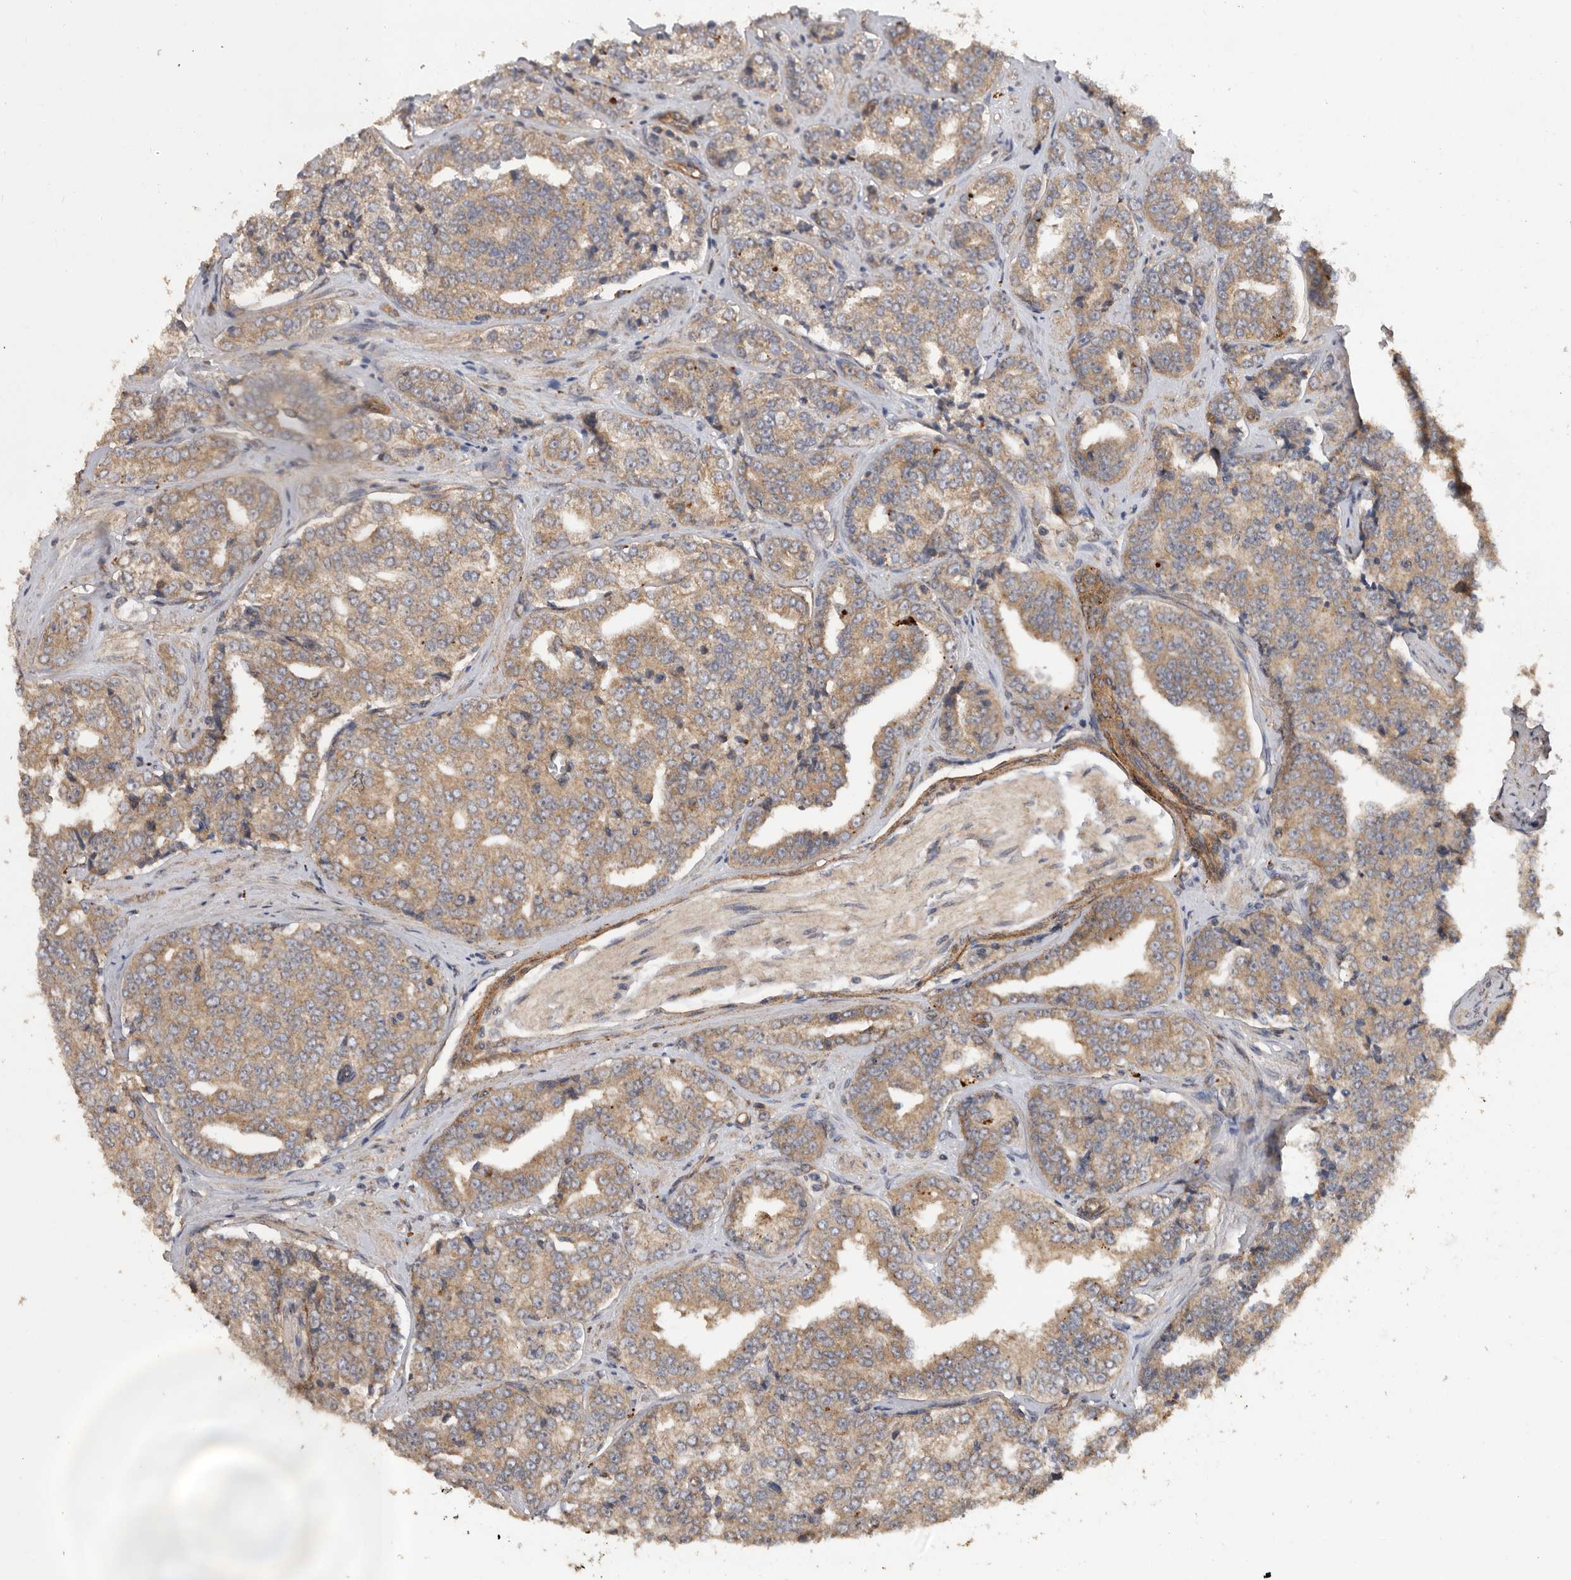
{"staining": {"intensity": "moderate", "quantity": ">75%", "location": "cytoplasmic/membranous"}, "tissue": "prostate cancer", "cell_type": "Tumor cells", "image_type": "cancer", "snomed": [{"axis": "morphology", "description": "Adenocarcinoma, High grade"}, {"axis": "topography", "description": "Prostate"}], "caption": "Prostate cancer (adenocarcinoma (high-grade)) stained with IHC shows moderate cytoplasmic/membranous expression in approximately >75% of tumor cells. Nuclei are stained in blue.", "gene": "PODXL2", "patient": {"sex": "male", "age": 71}}